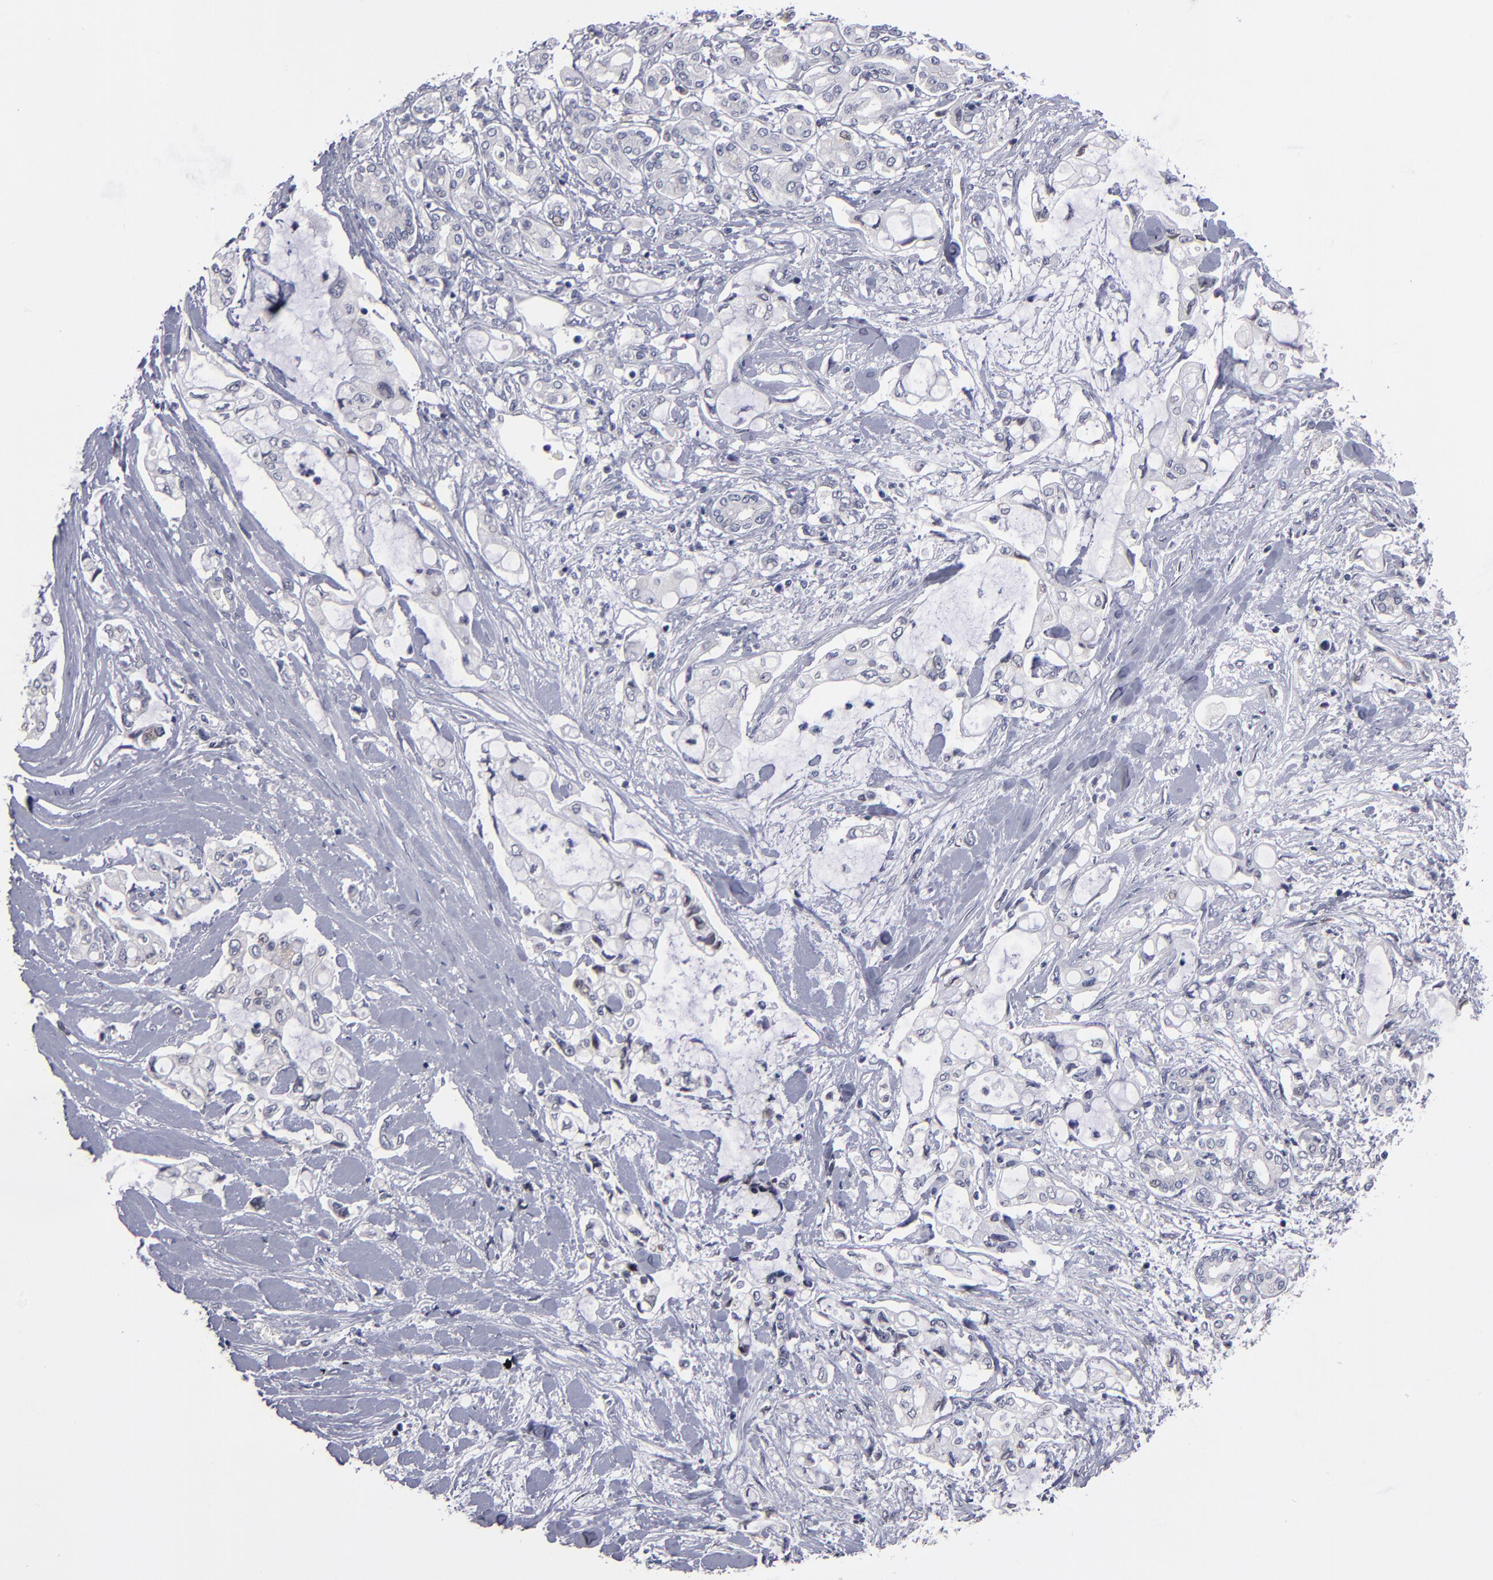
{"staining": {"intensity": "negative", "quantity": "none", "location": "none"}, "tissue": "pancreatic cancer", "cell_type": "Tumor cells", "image_type": "cancer", "snomed": [{"axis": "morphology", "description": "Adenocarcinoma, NOS"}, {"axis": "topography", "description": "Pancreas"}], "caption": "Immunohistochemistry image of human pancreatic adenocarcinoma stained for a protein (brown), which demonstrates no staining in tumor cells.", "gene": "CEP97", "patient": {"sex": "female", "age": 70}}